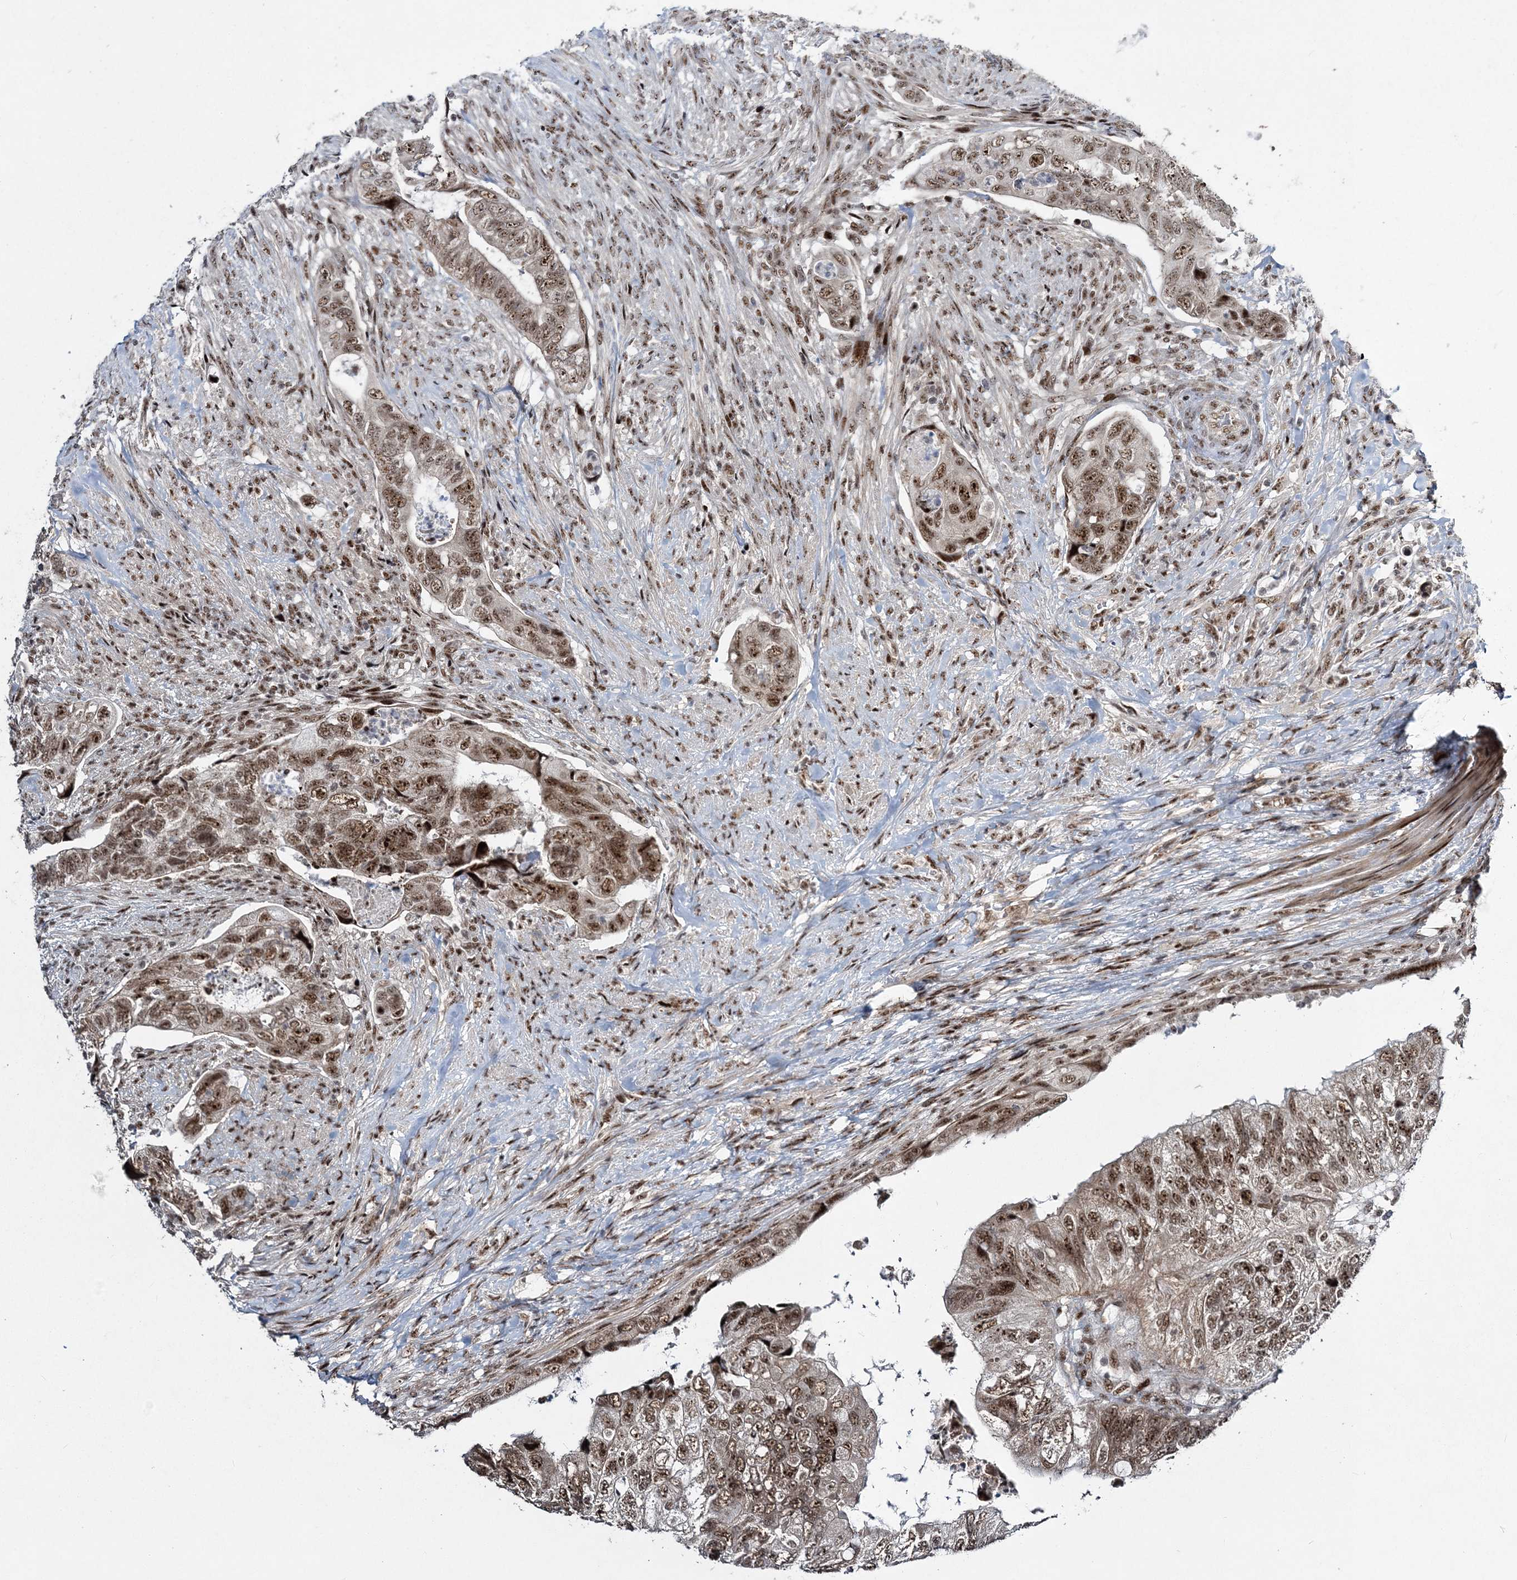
{"staining": {"intensity": "moderate", "quantity": ">75%", "location": "nuclear"}, "tissue": "colorectal cancer", "cell_type": "Tumor cells", "image_type": "cancer", "snomed": [{"axis": "morphology", "description": "Adenocarcinoma, NOS"}, {"axis": "topography", "description": "Rectum"}], "caption": "Immunohistochemical staining of human adenocarcinoma (colorectal) reveals medium levels of moderate nuclear positivity in approximately >75% of tumor cells. The protein of interest is shown in brown color, while the nuclei are stained blue.", "gene": "CWC22", "patient": {"sex": "male", "age": 63}}